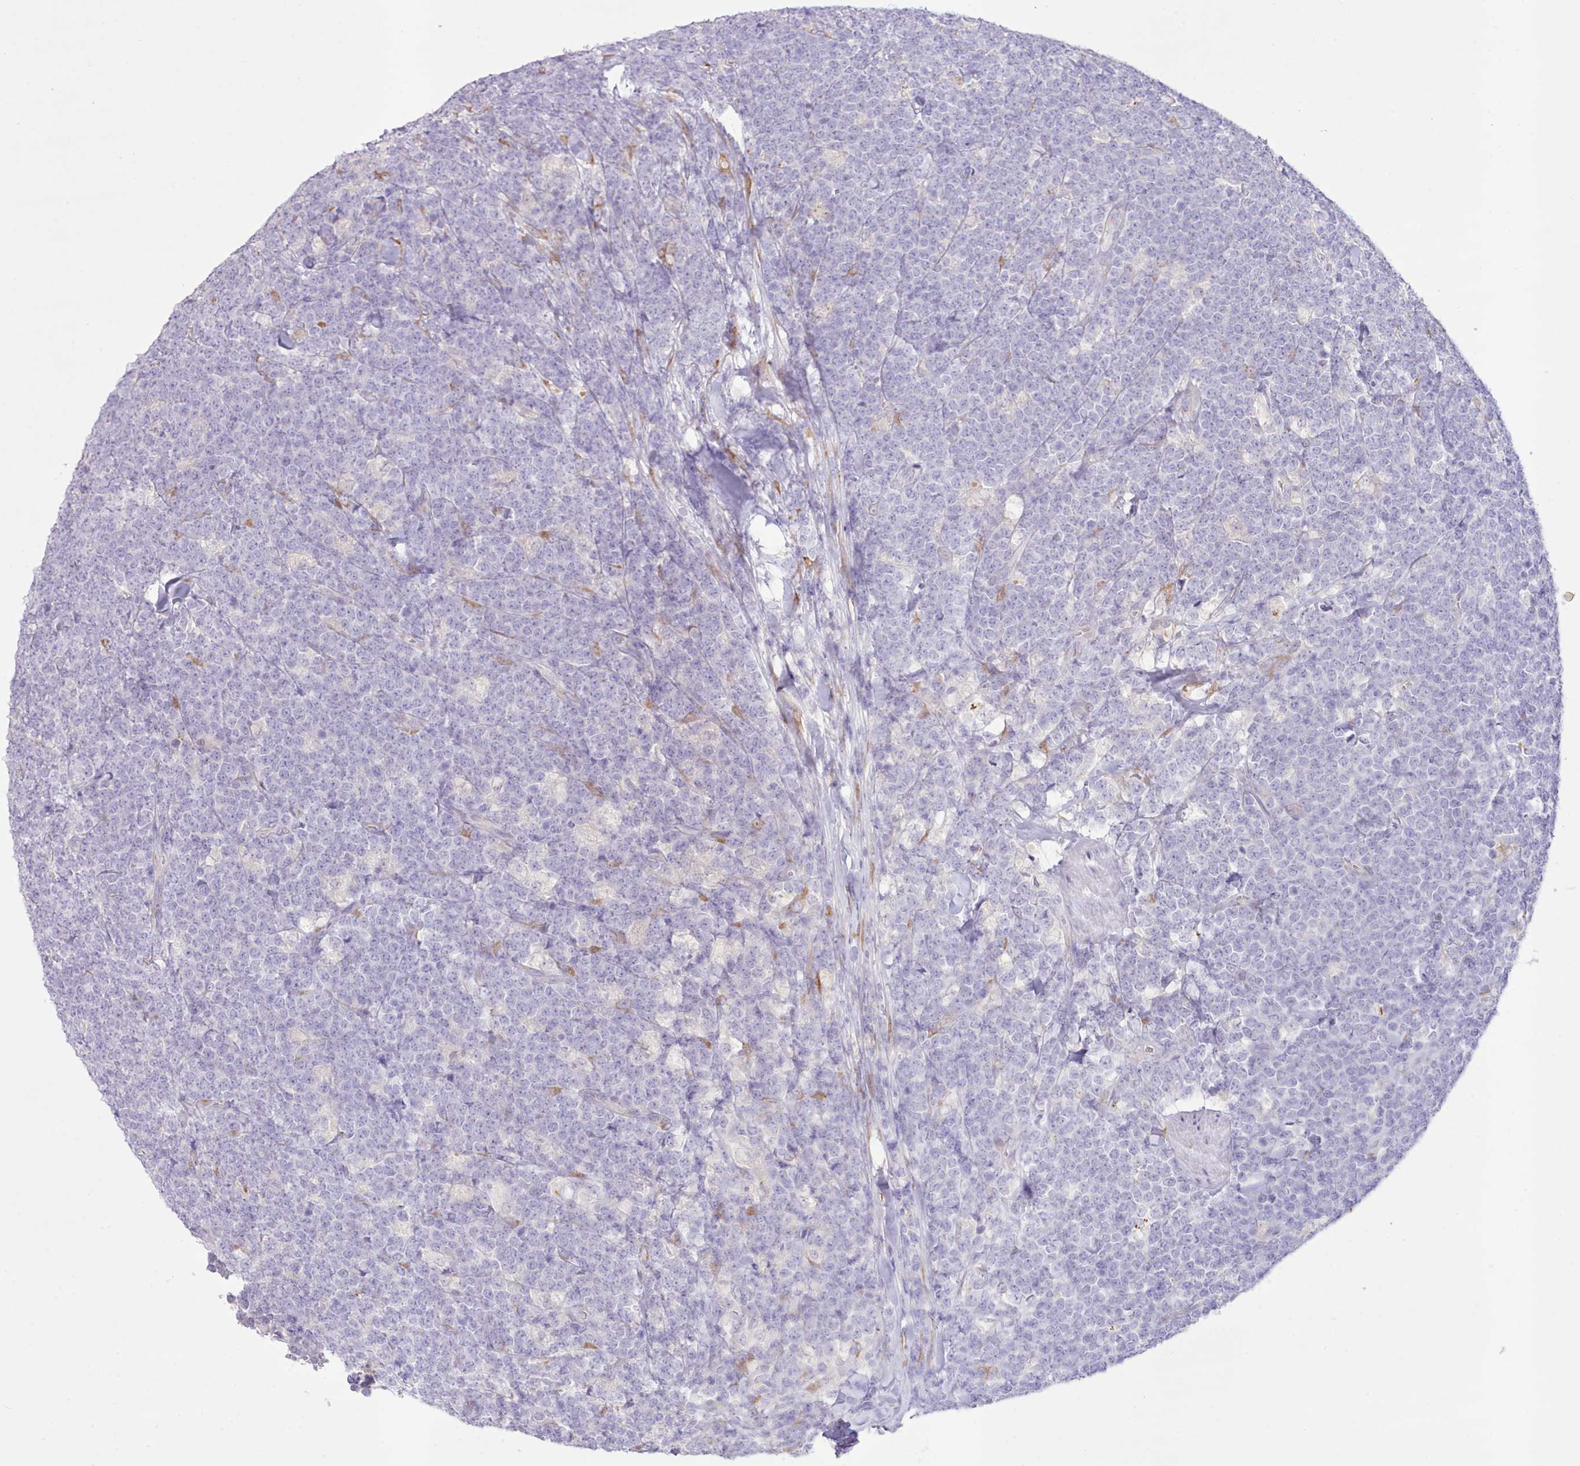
{"staining": {"intensity": "negative", "quantity": "none", "location": "none"}, "tissue": "lymphoma", "cell_type": "Tumor cells", "image_type": "cancer", "snomed": [{"axis": "morphology", "description": "Malignant lymphoma, non-Hodgkin's type, High grade"}, {"axis": "topography", "description": "Small intestine"}, {"axis": "topography", "description": "Colon"}], "caption": "This is an IHC image of high-grade malignant lymphoma, non-Hodgkin's type. There is no expression in tumor cells.", "gene": "CCL1", "patient": {"sex": "male", "age": 8}}